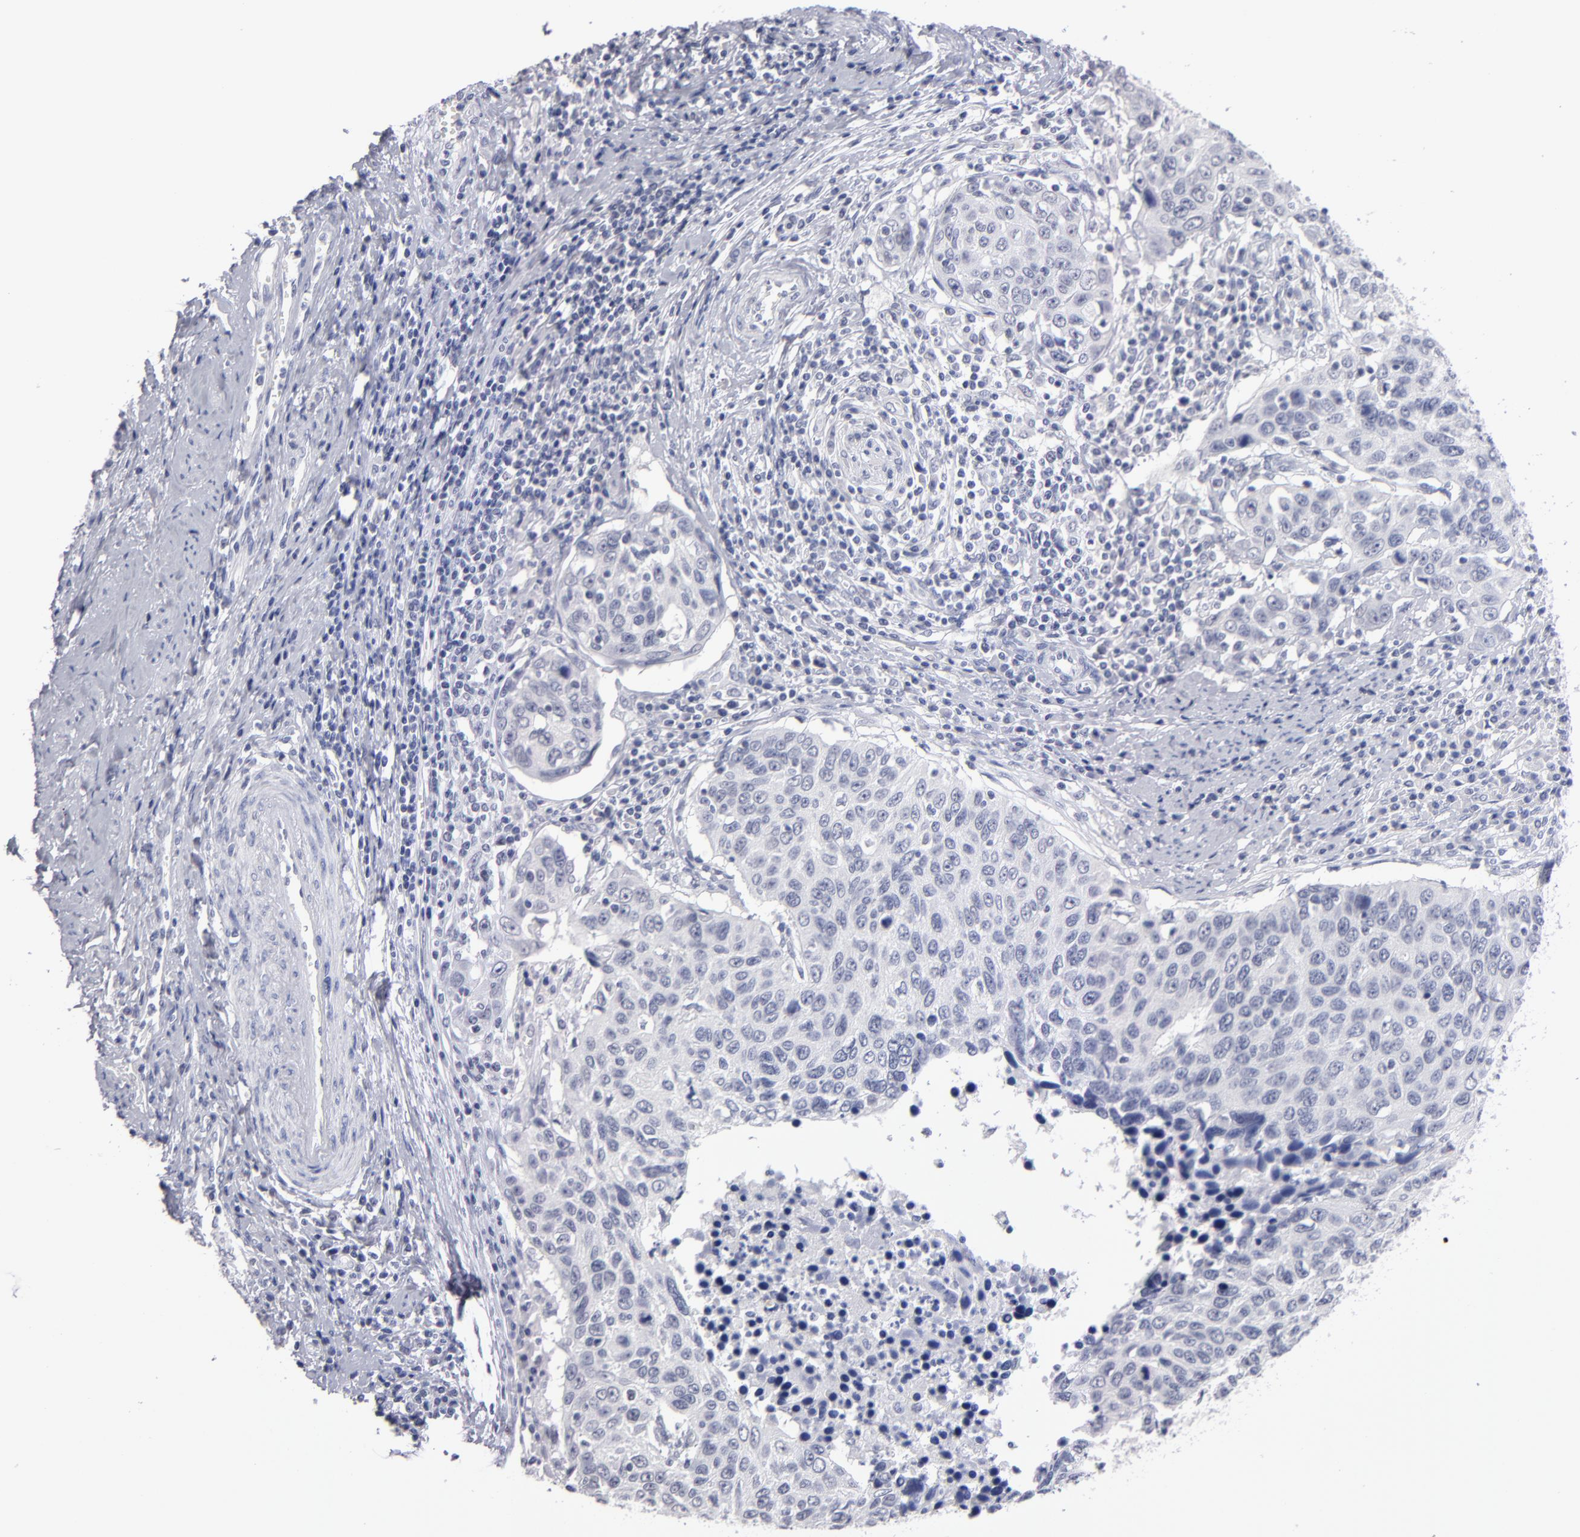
{"staining": {"intensity": "negative", "quantity": "none", "location": "none"}, "tissue": "cervical cancer", "cell_type": "Tumor cells", "image_type": "cancer", "snomed": [{"axis": "morphology", "description": "Squamous cell carcinoma, NOS"}, {"axis": "topography", "description": "Cervix"}], "caption": "Immunohistochemistry photomicrograph of neoplastic tissue: human squamous cell carcinoma (cervical) stained with DAB demonstrates no significant protein expression in tumor cells.", "gene": "TEX11", "patient": {"sex": "female", "age": 53}}